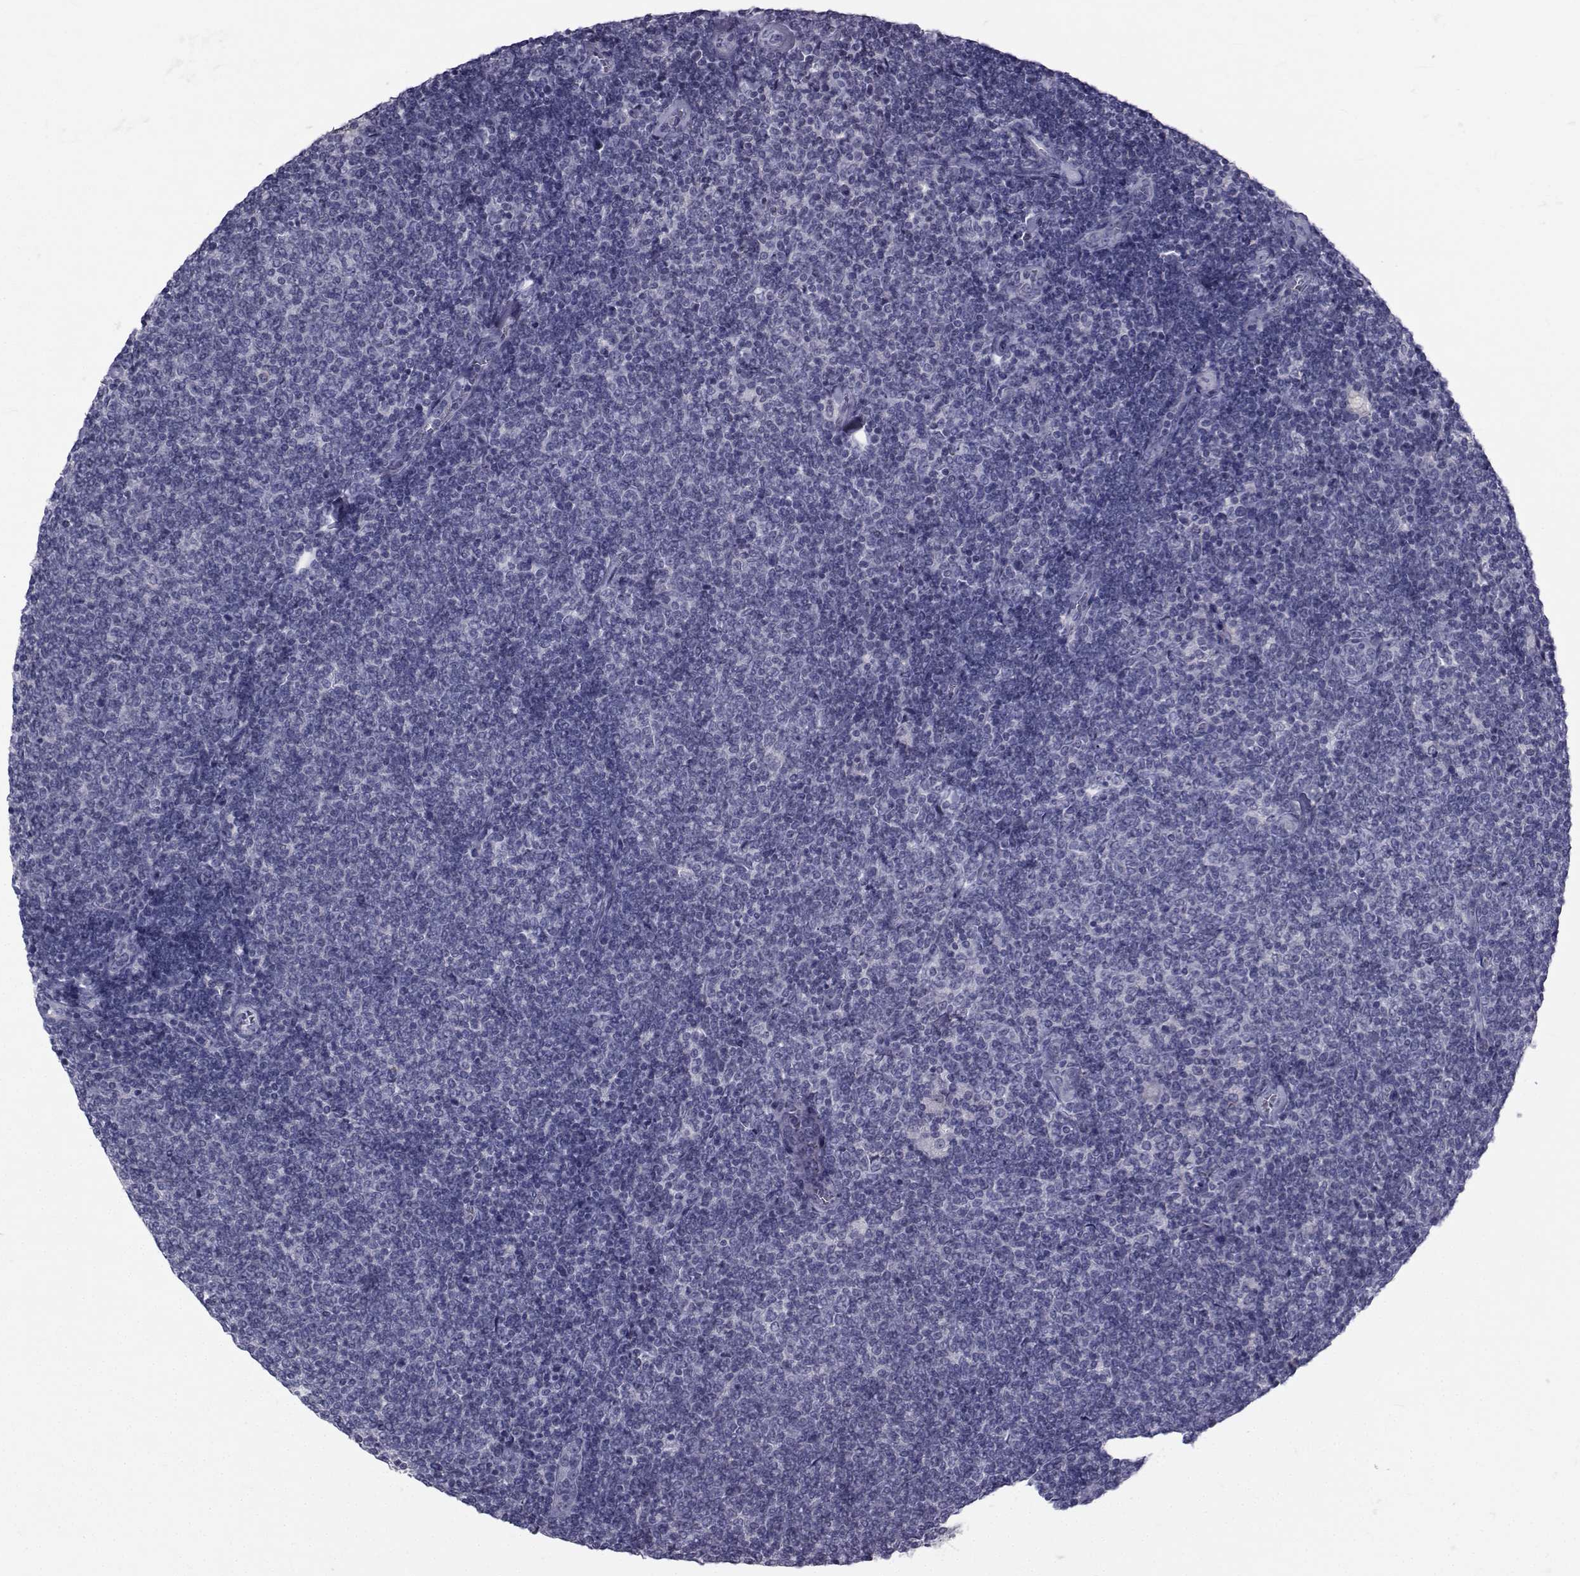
{"staining": {"intensity": "negative", "quantity": "none", "location": "none"}, "tissue": "lymphoma", "cell_type": "Tumor cells", "image_type": "cancer", "snomed": [{"axis": "morphology", "description": "Malignant lymphoma, non-Hodgkin's type, Low grade"}, {"axis": "topography", "description": "Lymph node"}], "caption": "Immunohistochemical staining of lymphoma shows no significant positivity in tumor cells. (Brightfield microscopy of DAB IHC at high magnification).", "gene": "FDXR", "patient": {"sex": "male", "age": 52}}